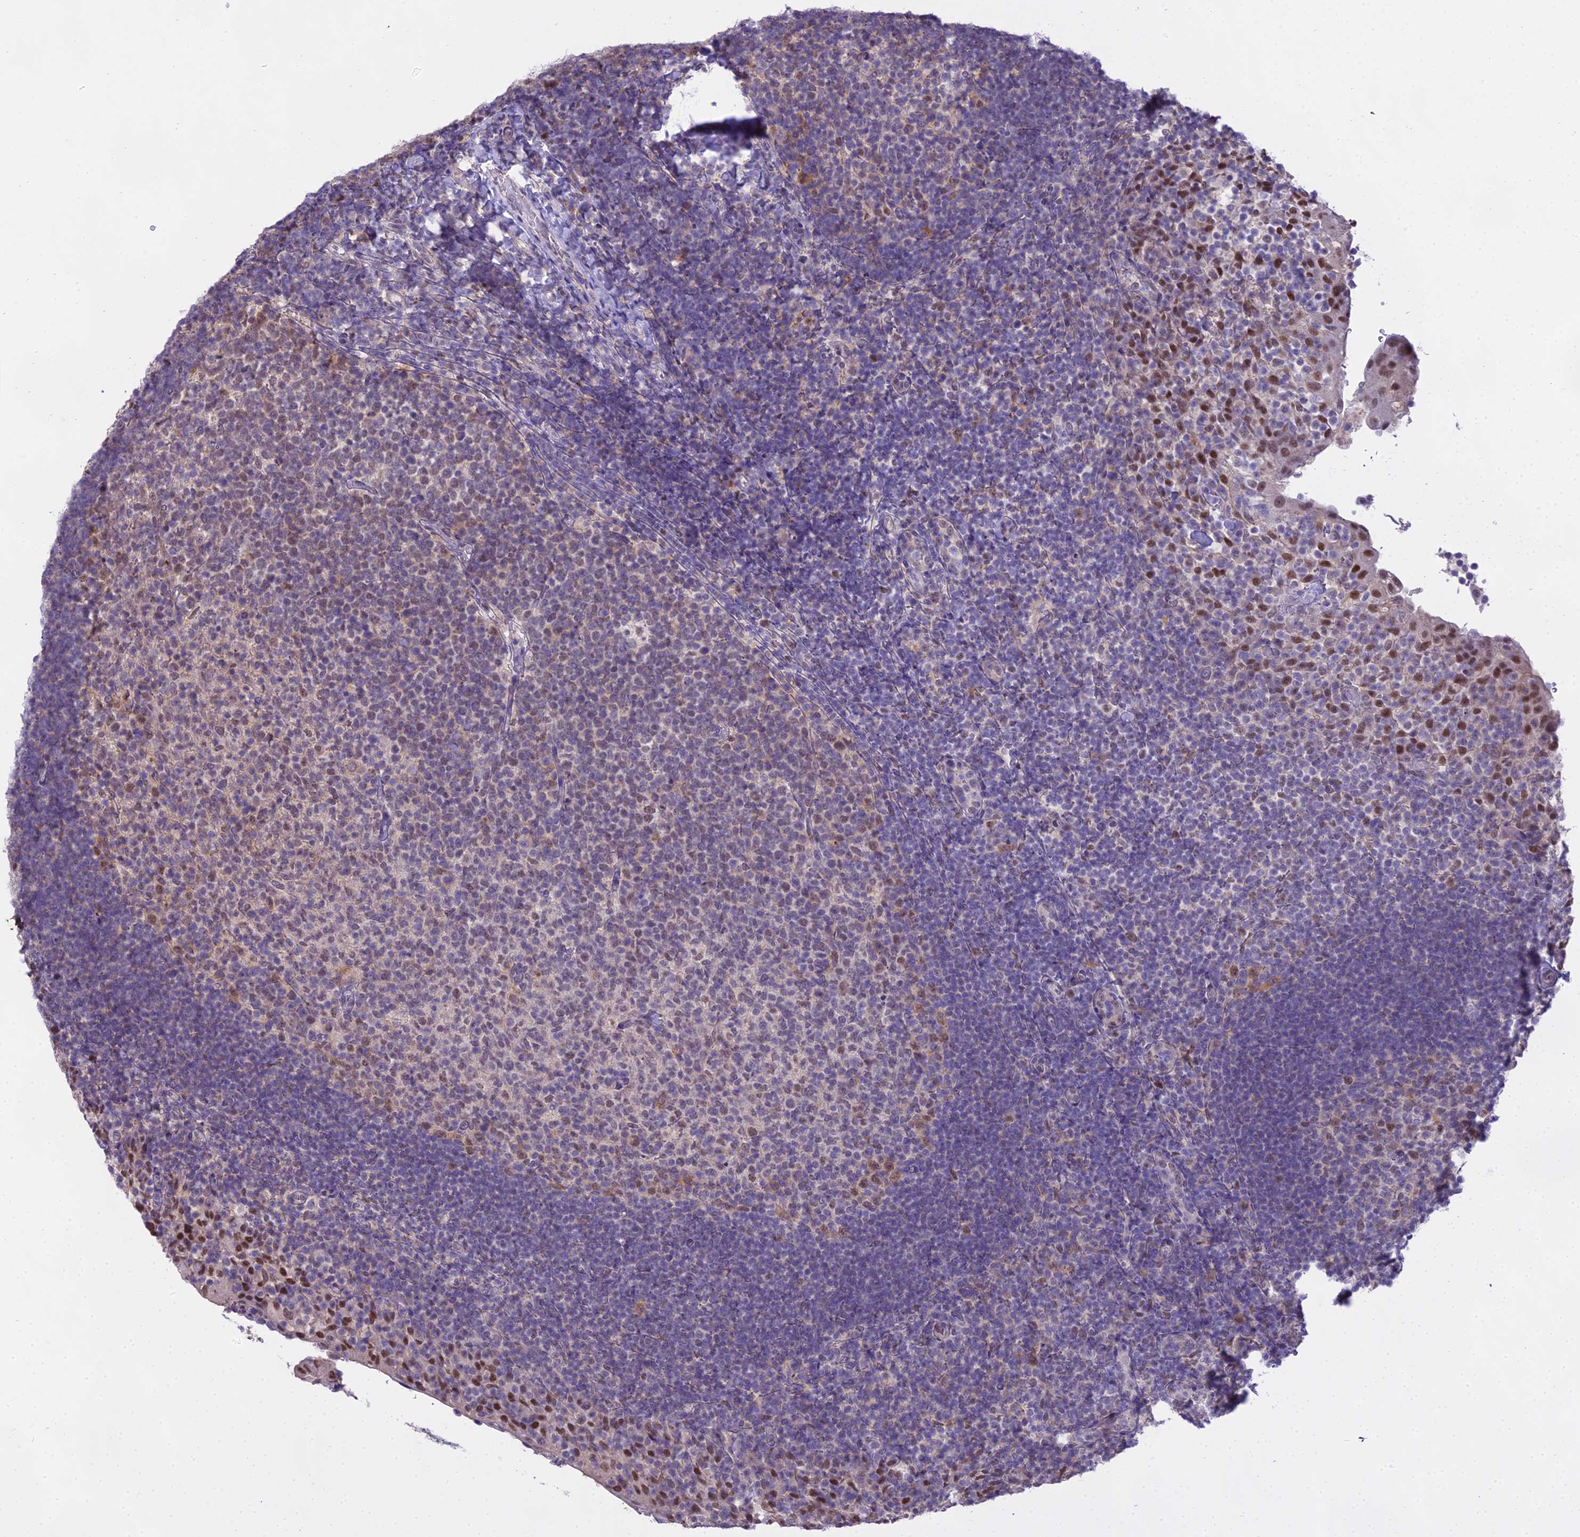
{"staining": {"intensity": "weak", "quantity": "<25%", "location": "nuclear"}, "tissue": "tonsil", "cell_type": "Germinal center cells", "image_type": "normal", "snomed": [{"axis": "morphology", "description": "Normal tissue, NOS"}, {"axis": "topography", "description": "Tonsil"}], "caption": "High magnification brightfield microscopy of normal tonsil stained with DAB (brown) and counterstained with hematoxylin (blue): germinal center cells show no significant positivity. Brightfield microscopy of IHC stained with DAB (3,3'-diaminobenzidine) (brown) and hematoxylin (blue), captured at high magnification.", "gene": "MAT2A", "patient": {"sex": "female", "age": 10}}